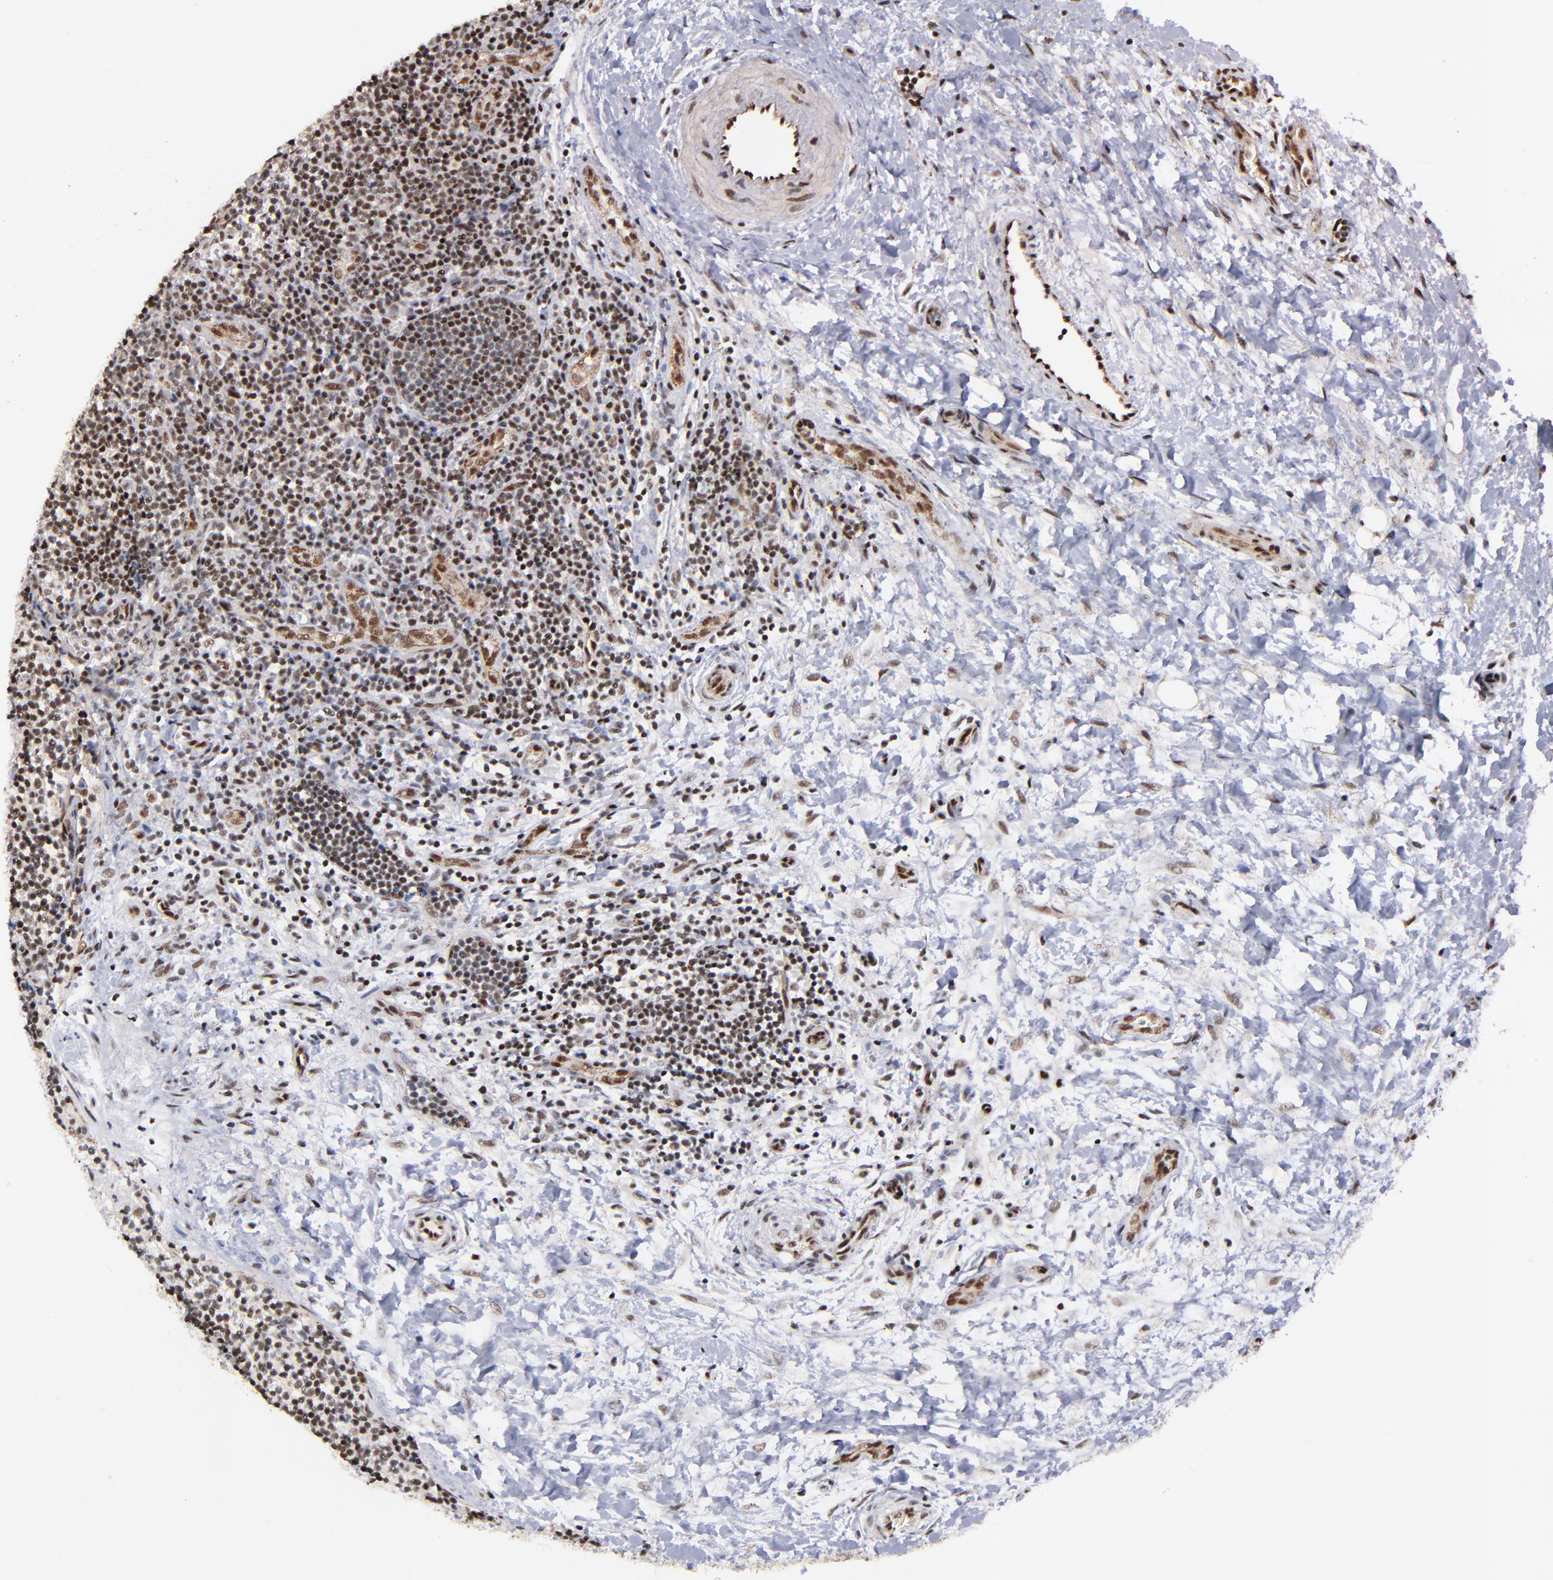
{"staining": {"intensity": "moderate", "quantity": ">75%", "location": "nuclear"}, "tissue": "lymphoma", "cell_type": "Tumor cells", "image_type": "cancer", "snomed": [{"axis": "morphology", "description": "Malignant lymphoma, non-Hodgkin's type, Low grade"}, {"axis": "topography", "description": "Lymph node"}], "caption": "Protein staining by immunohistochemistry (IHC) reveals moderate nuclear expression in approximately >75% of tumor cells in low-grade malignant lymphoma, non-Hodgkin's type. The protein of interest is stained brown, and the nuclei are stained in blue (DAB IHC with brightfield microscopy, high magnification).", "gene": "GABPA", "patient": {"sex": "female", "age": 76}}